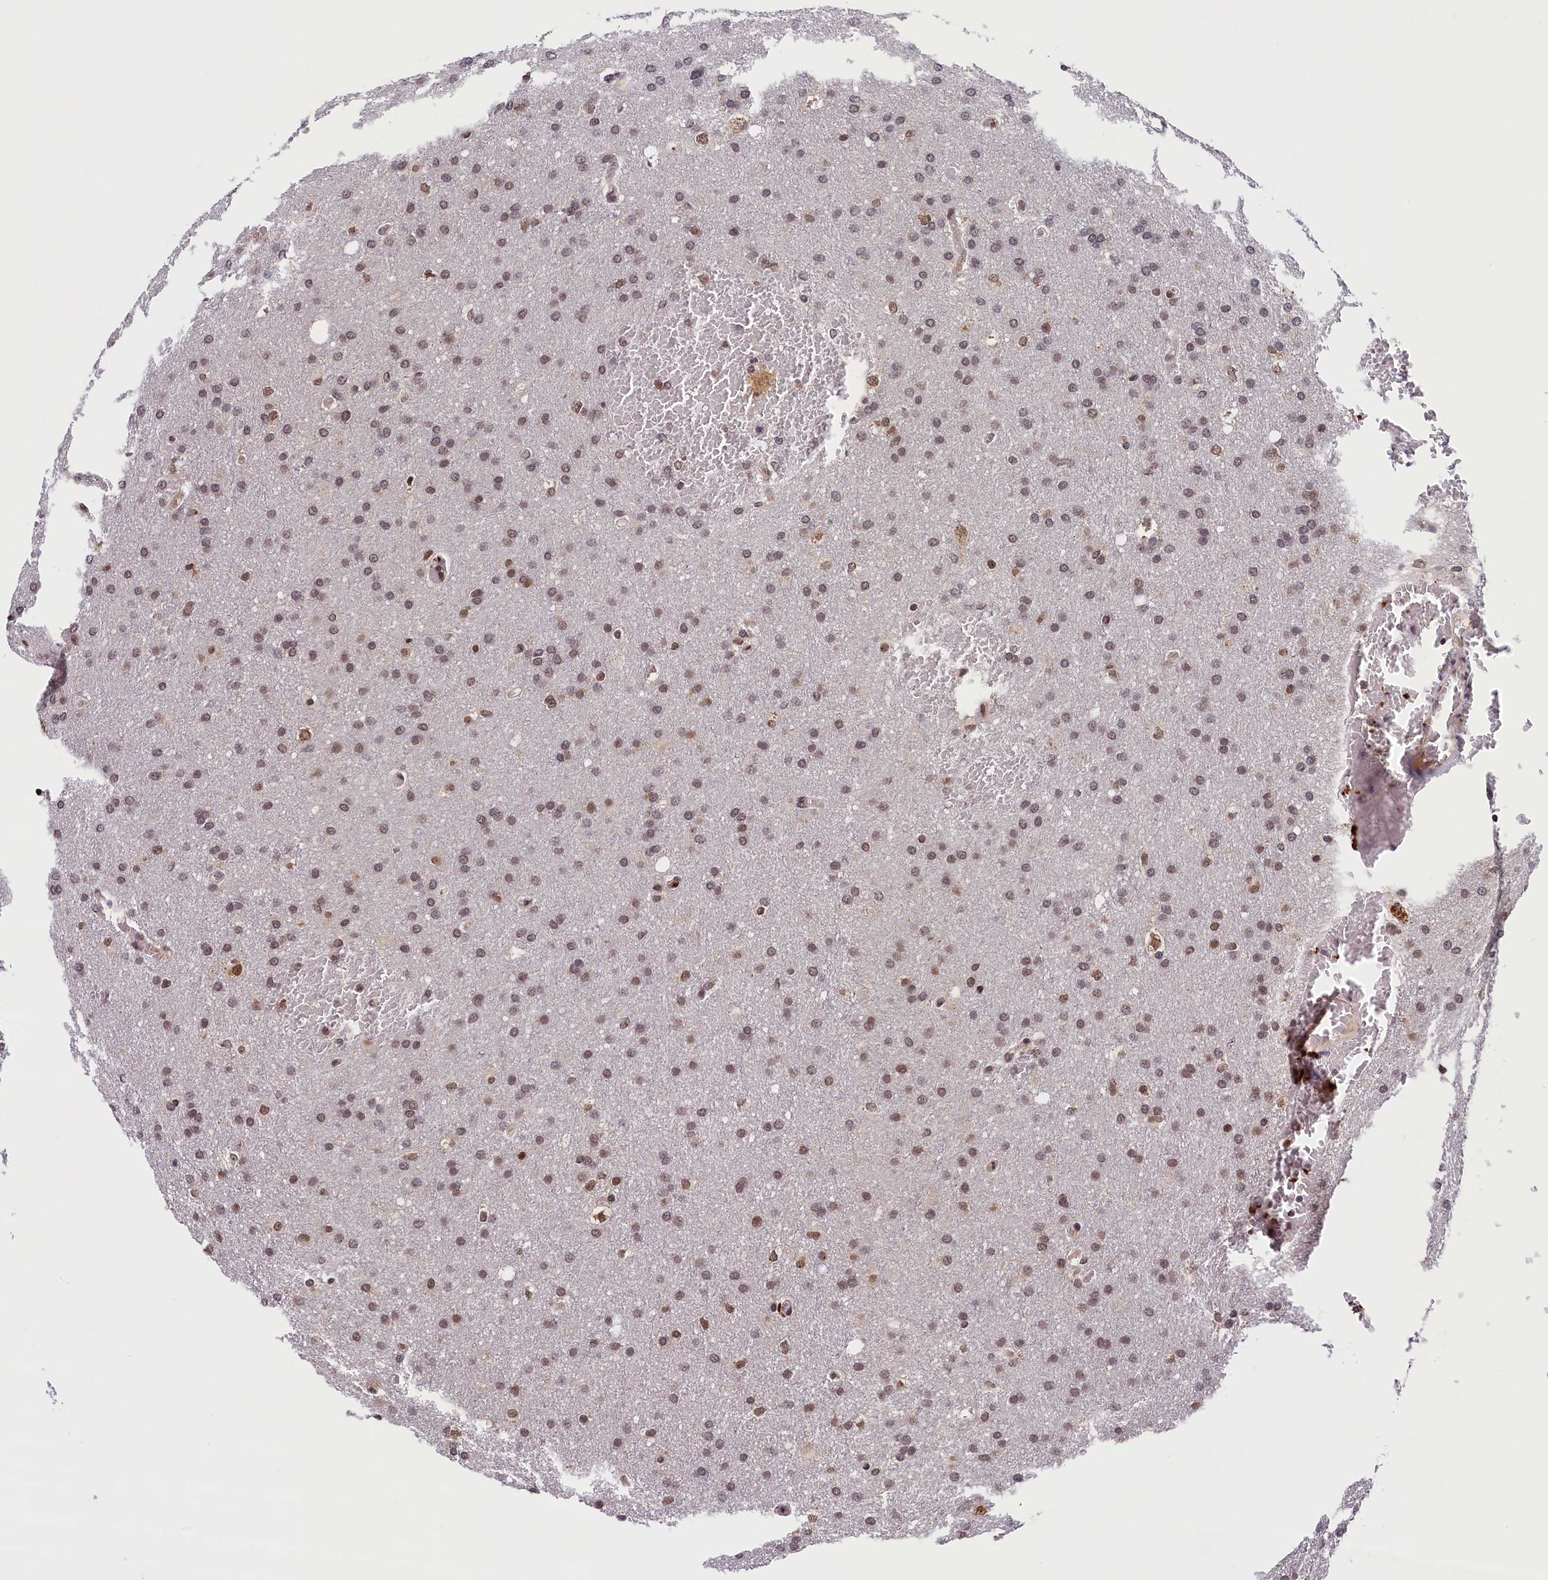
{"staining": {"intensity": "moderate", "quantity": ">75%", "location": "nuclear"}, "tissue": "glioma", "cell_type": "Tumor cells", "image_type": "cancer", "snomed": [{"axis": "morphology", "description": "Glioma, malignant, High grade"}, {"axis": "topography", "description": "Cerebral cortex"}], "caption": "Immunohistochemical staining of glioma shows medium levels of moderate nuclear positivity in about >75% of tumor cells. (DAB (3,3'-diaminobenzidine) IHC, brown staining for protein, blue staining for nuclei).", "gene": "KCNK6", "patient": {"sex": "female", "age": 36}}